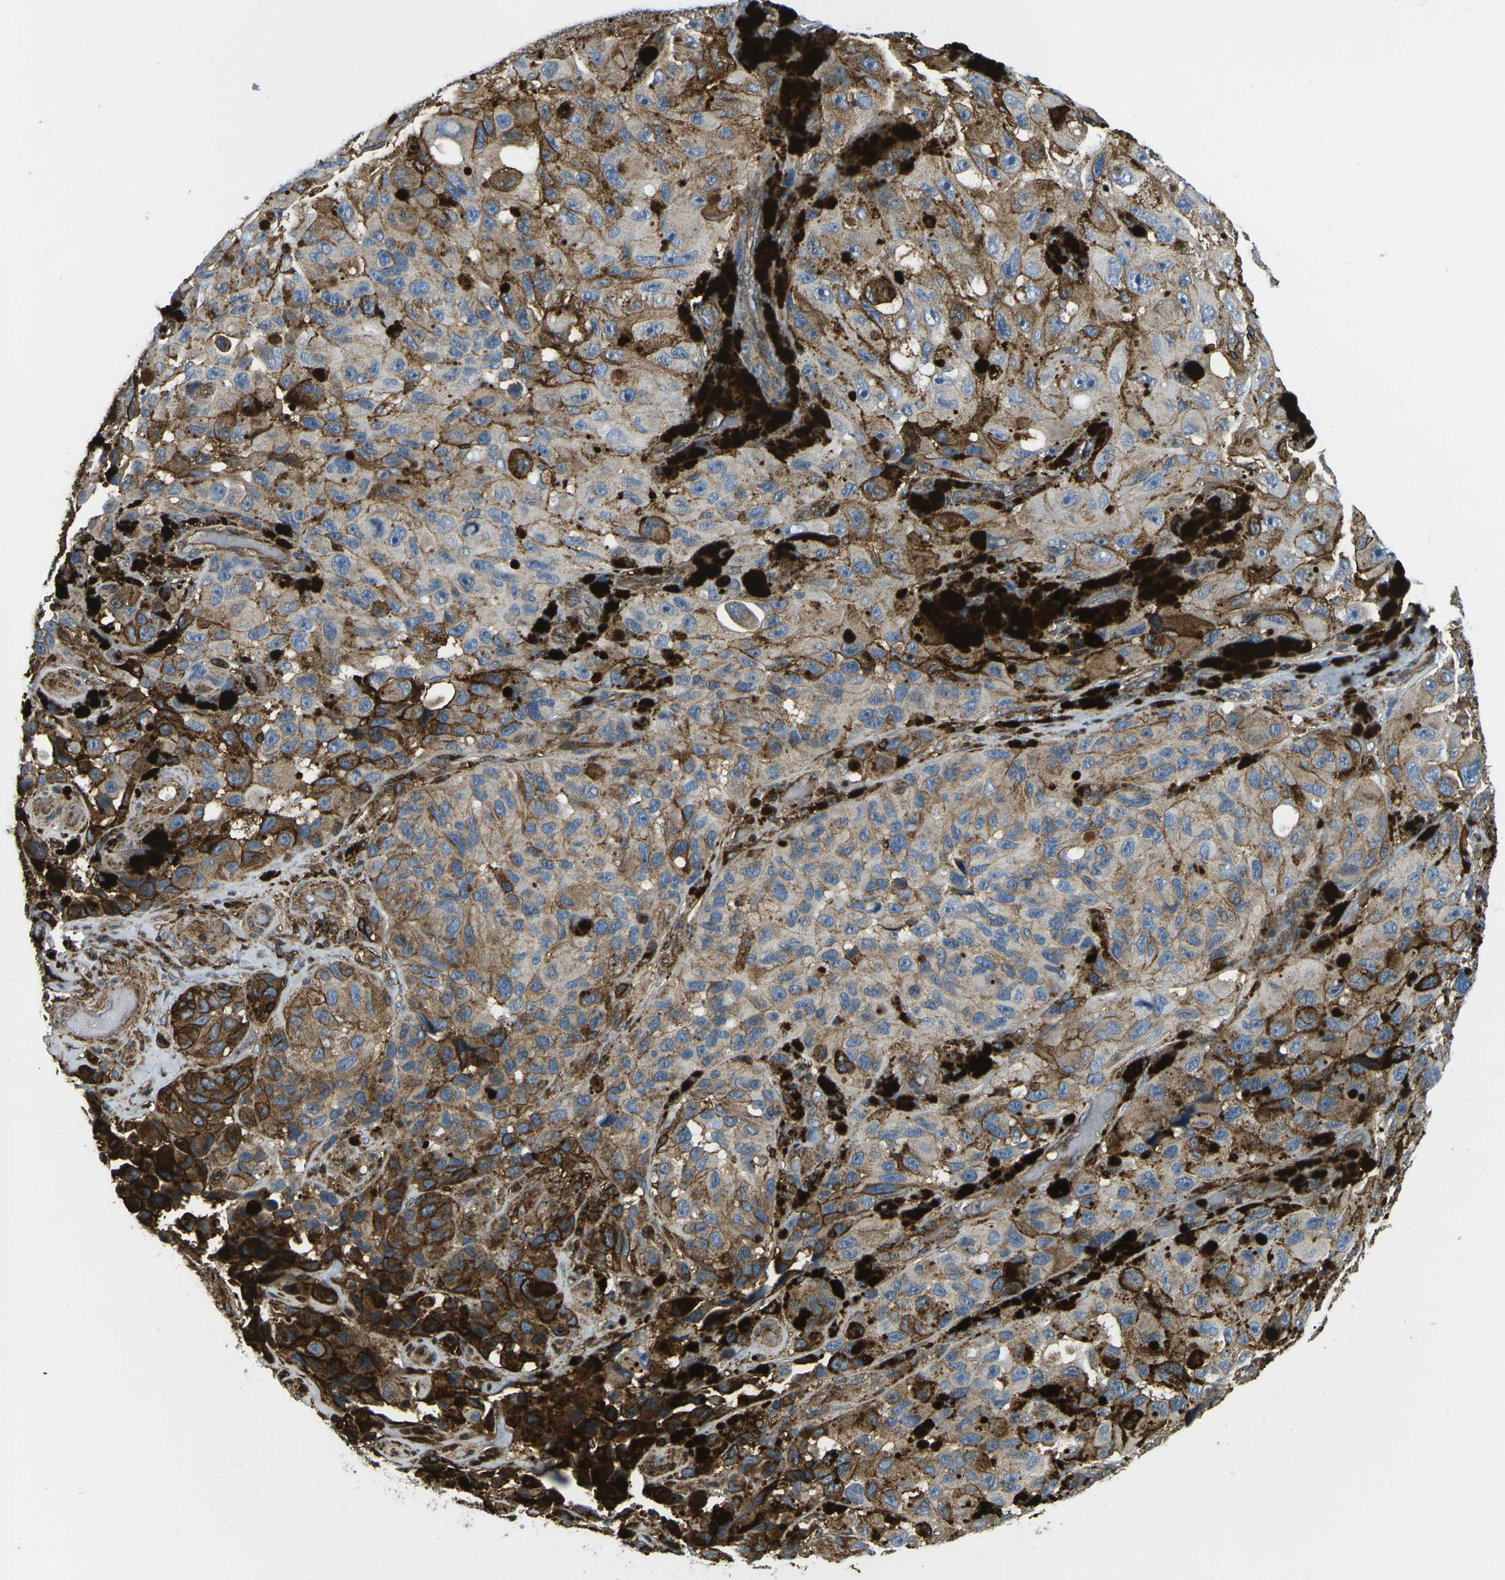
{"staining": {"intensity": "strong", "quantity": "25%-75%", "location": "cytoplasmic/membranous"}, "tissue": "melanoma", "cell_type": "Tumor cells", "image_type": "cancer", "snomed": [{"axis": "morphology", "description": "Malignant melanoma, NOS"}, {"axis": "topography", "description": "Skin"}], "caption": "Protein expression analysis of malignant melanoma reveals strong cytoplasmic/membranous staining in about 25%-75% of tumor cells. (brown staining indicates protein expression, while blue staining denotes nuclei).", "gene": "HLA-B", "patient": {"sex": "female", "age": 73}}